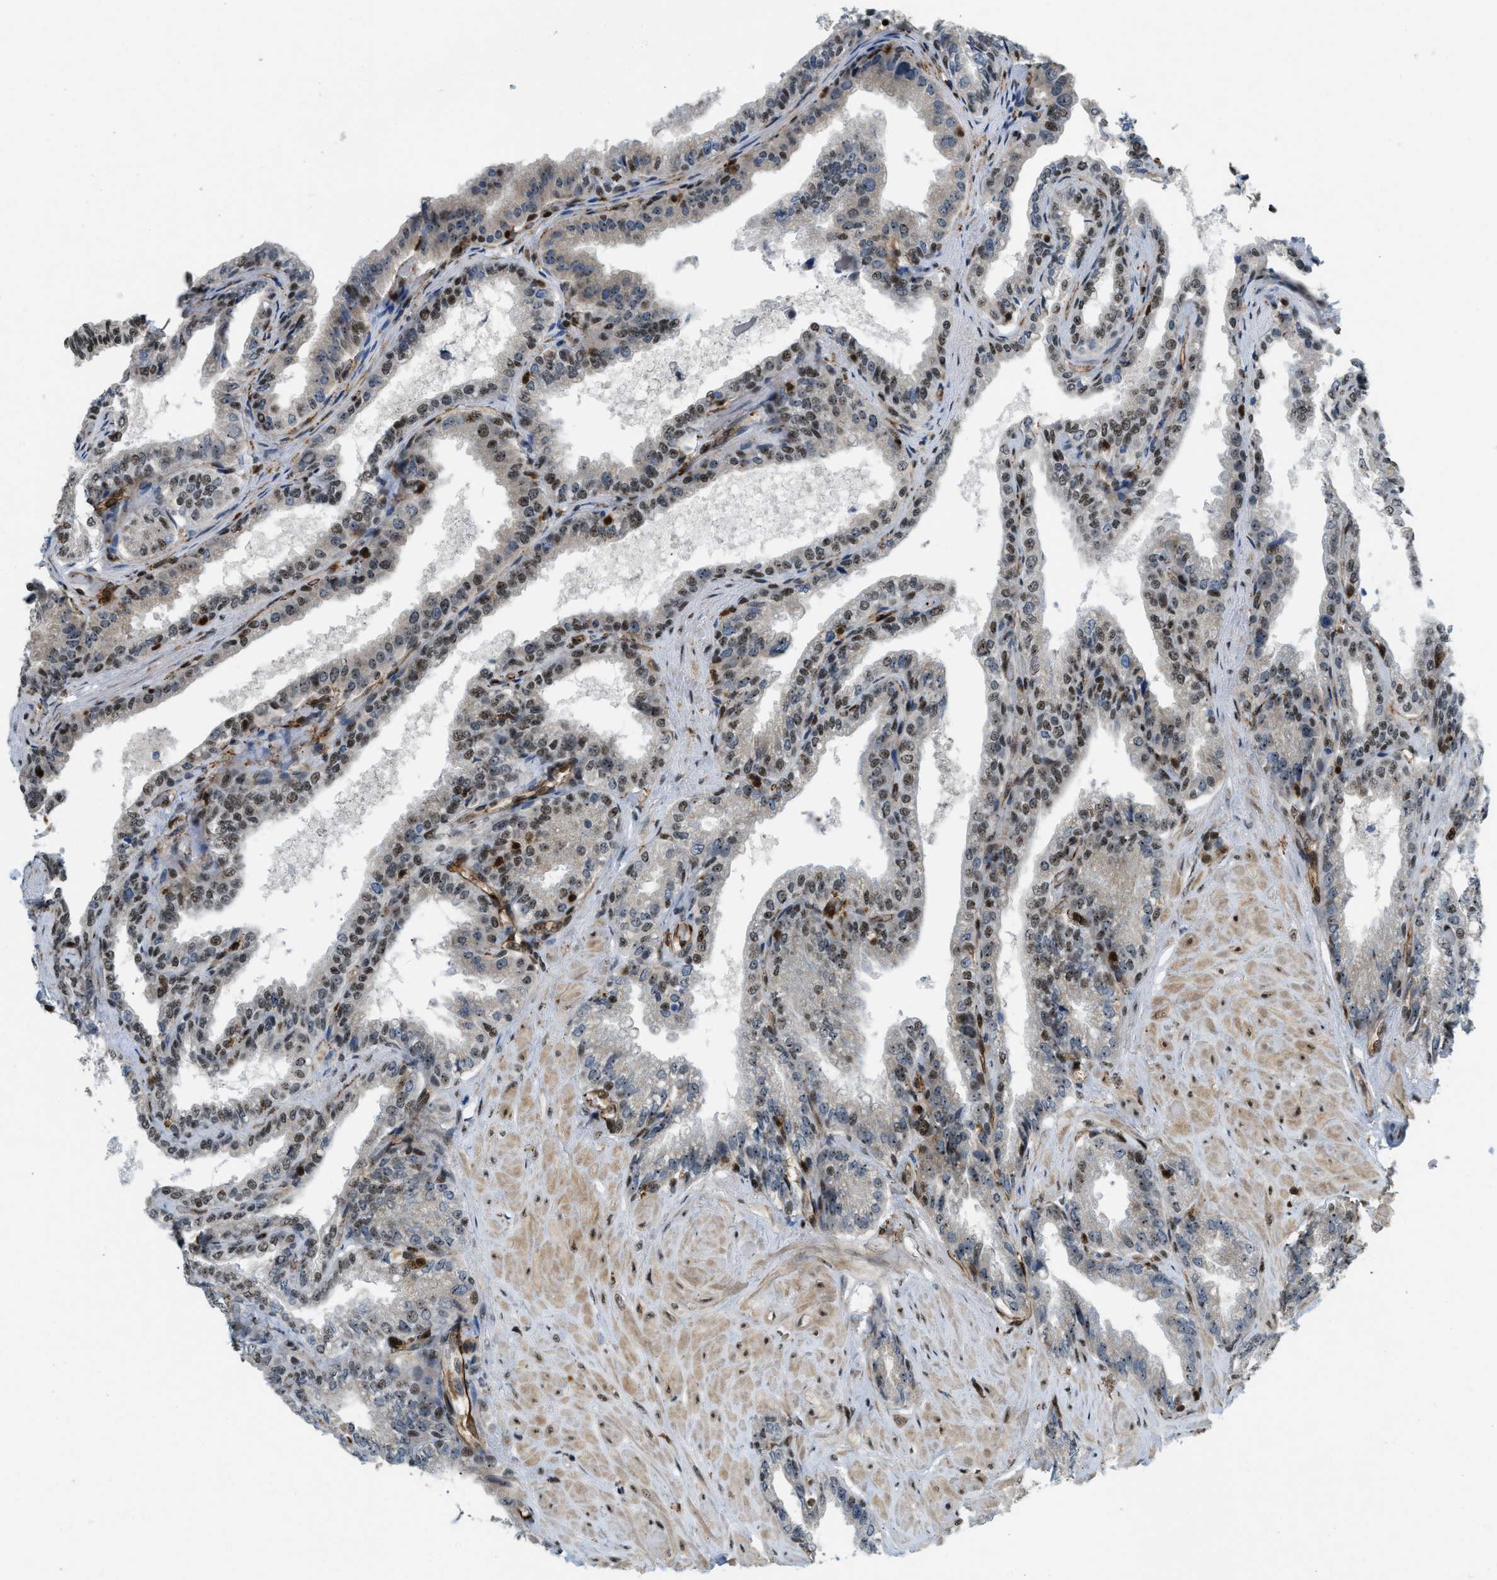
{"staining": {"intensity": "moderate", "quantity": "25%-75%", "location": "nuclear"}, "tissue": "seminal vesicle", "cell_type": "Glandular cells", "image_type": "normal", "snomed": [{"axis": "morphology", "description": "Normal tissue, NOS"}, {"axis": "topography", "description": "Seminal veicle"}], "caption": "This image displays IHC staining of benign seminal vesicle, with medium moderate nuclear staining in approximately 25%-75% of glandular cells.", "gene": "E2F1", "patient": {"sex": "male", "age": 46}}